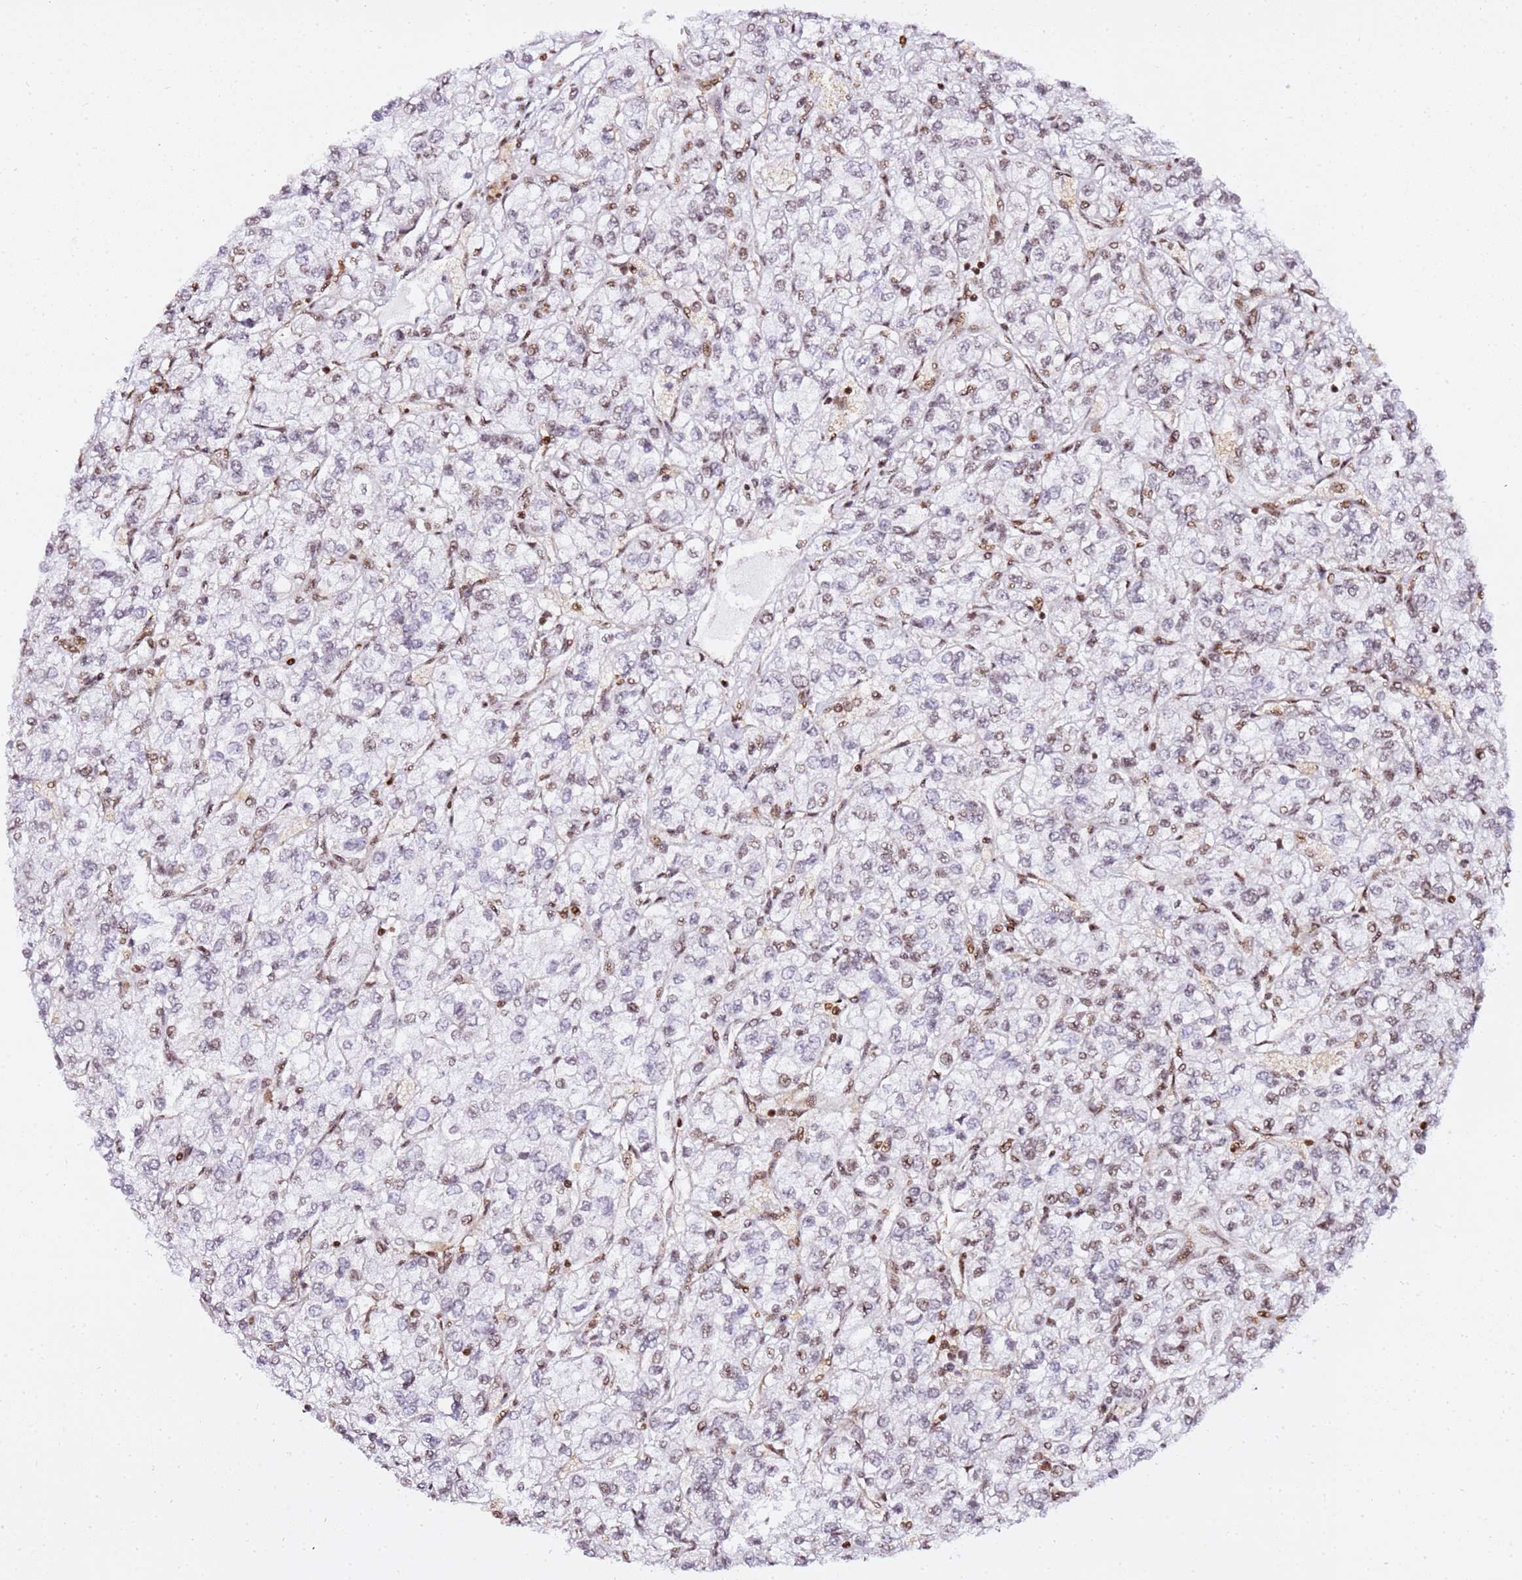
{"staining": {"intensity": "weak", "quantity": "<25%", "location": "nuclear"}, "tissue": "renal cancer", "cell_type": "Tumor cells", "image_type": "cancer", "snomed": [{"axis": "morphology", "description": "Adenocarcinoma, NOS"}, {"axis": "topography", "description": "Kidney"}], "caption": "Protein analysis of renal adenocarcinoma shows no significant staining in tumor cells. (Brightfield microscopy of DAB IHC at high magnification).", "gene": "GBP2", "patient": {"sex": "male", "age": 80}}